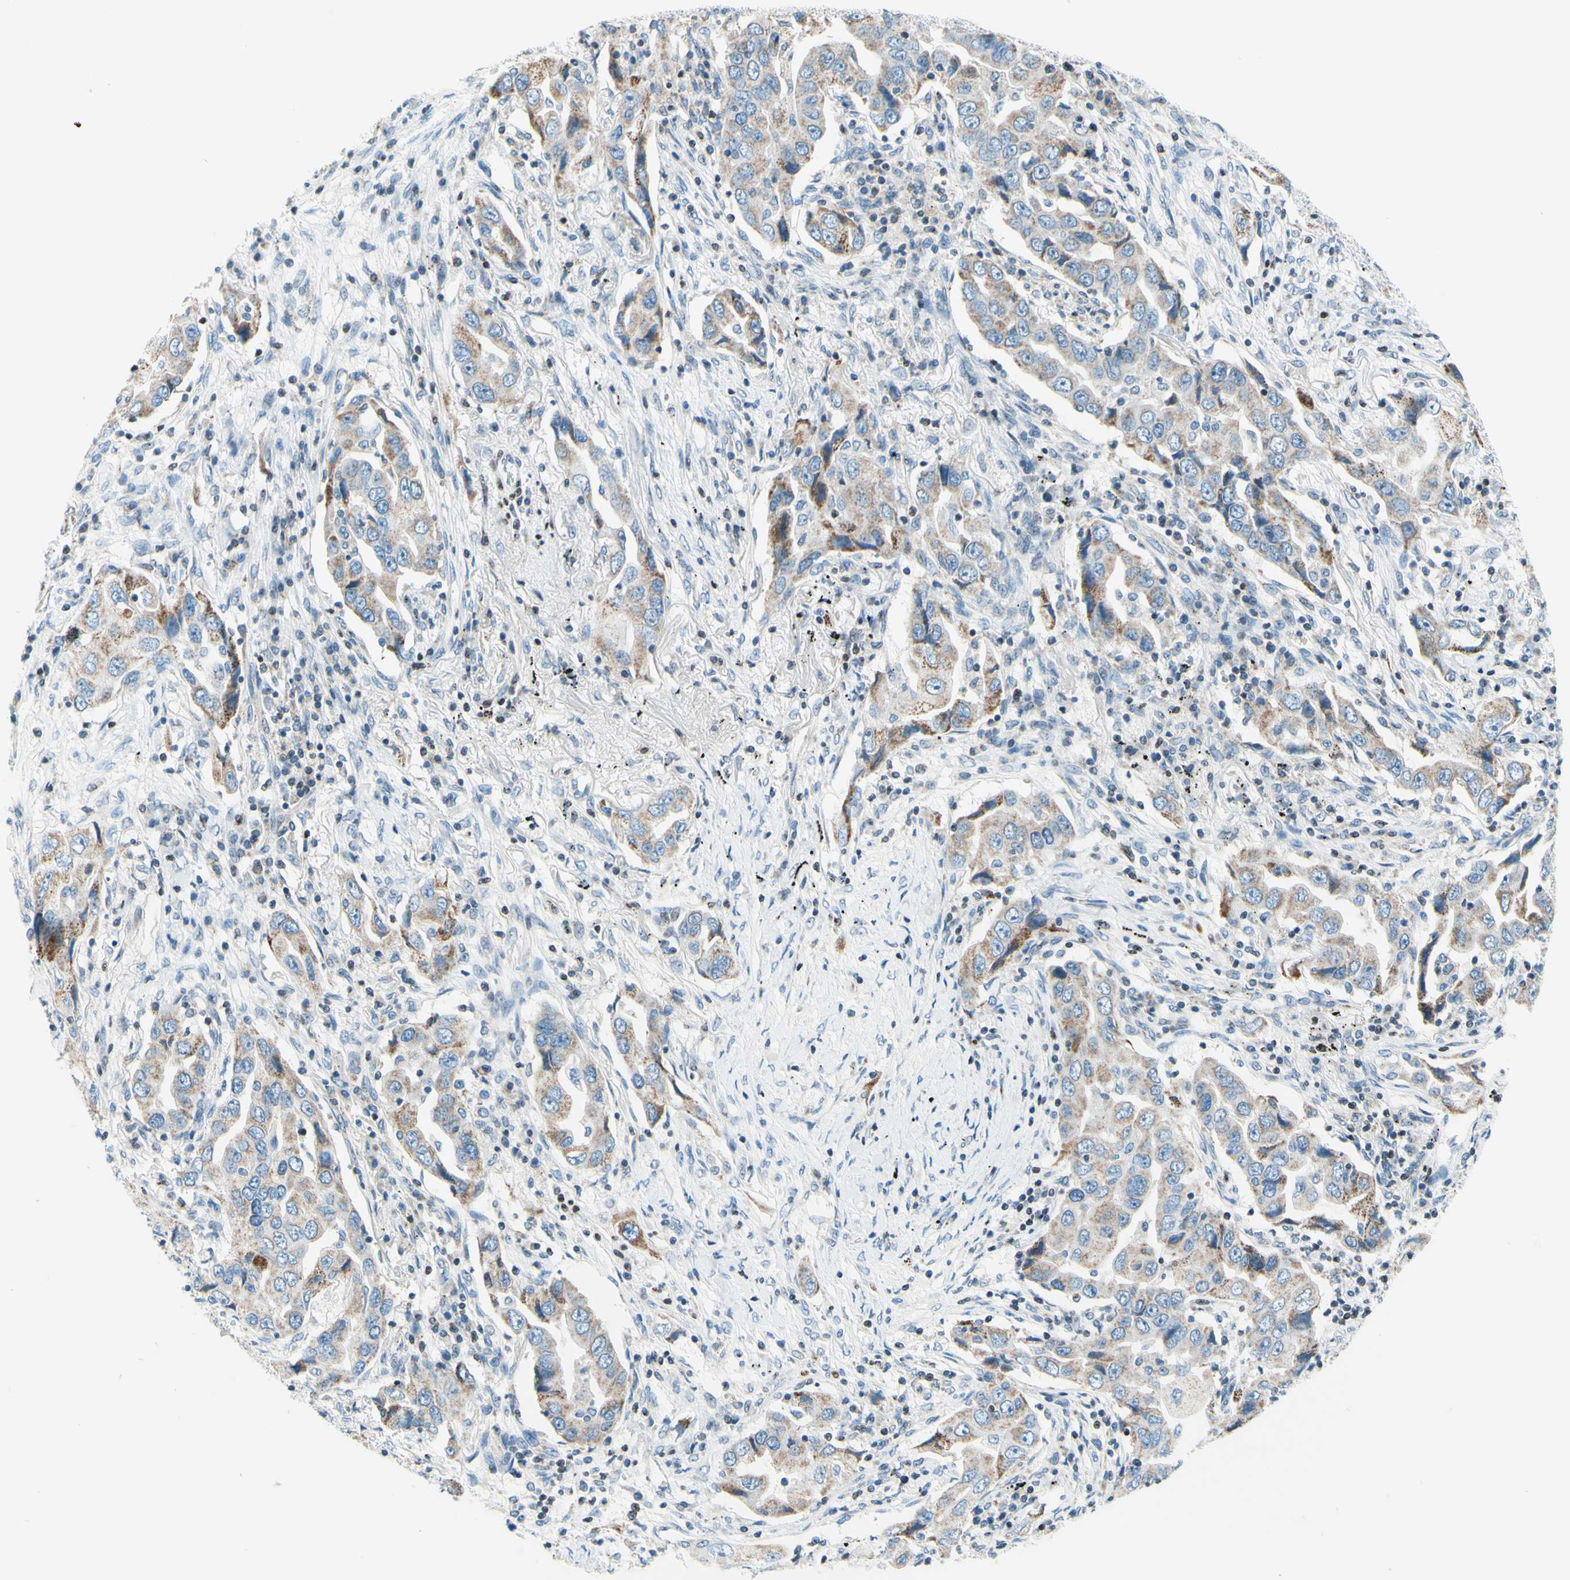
{"staining": {"intensity": "weak", "quantity": ">75%", "location": "cytoplasmic/membranous"}, "tissue": "lung cancer", "cell_type": "Tumor cells", "image_type": "cancer", "snomed": [{"axis": "morphology", "description": "Adenocarcinoma, NOS"}, {"axis": "topography", "description": "Lung"}], "caption": "Immunohistochemical staining of lung adenocarcinoma displays low levels of weak cytoplasmic/membranous protein positivity in about >75% of tumor cells. (DAB = brown stain, brightfield microscopy at high magnification).", "gene": "CBX7", "patient": {"sex": "female", "age": 65}}